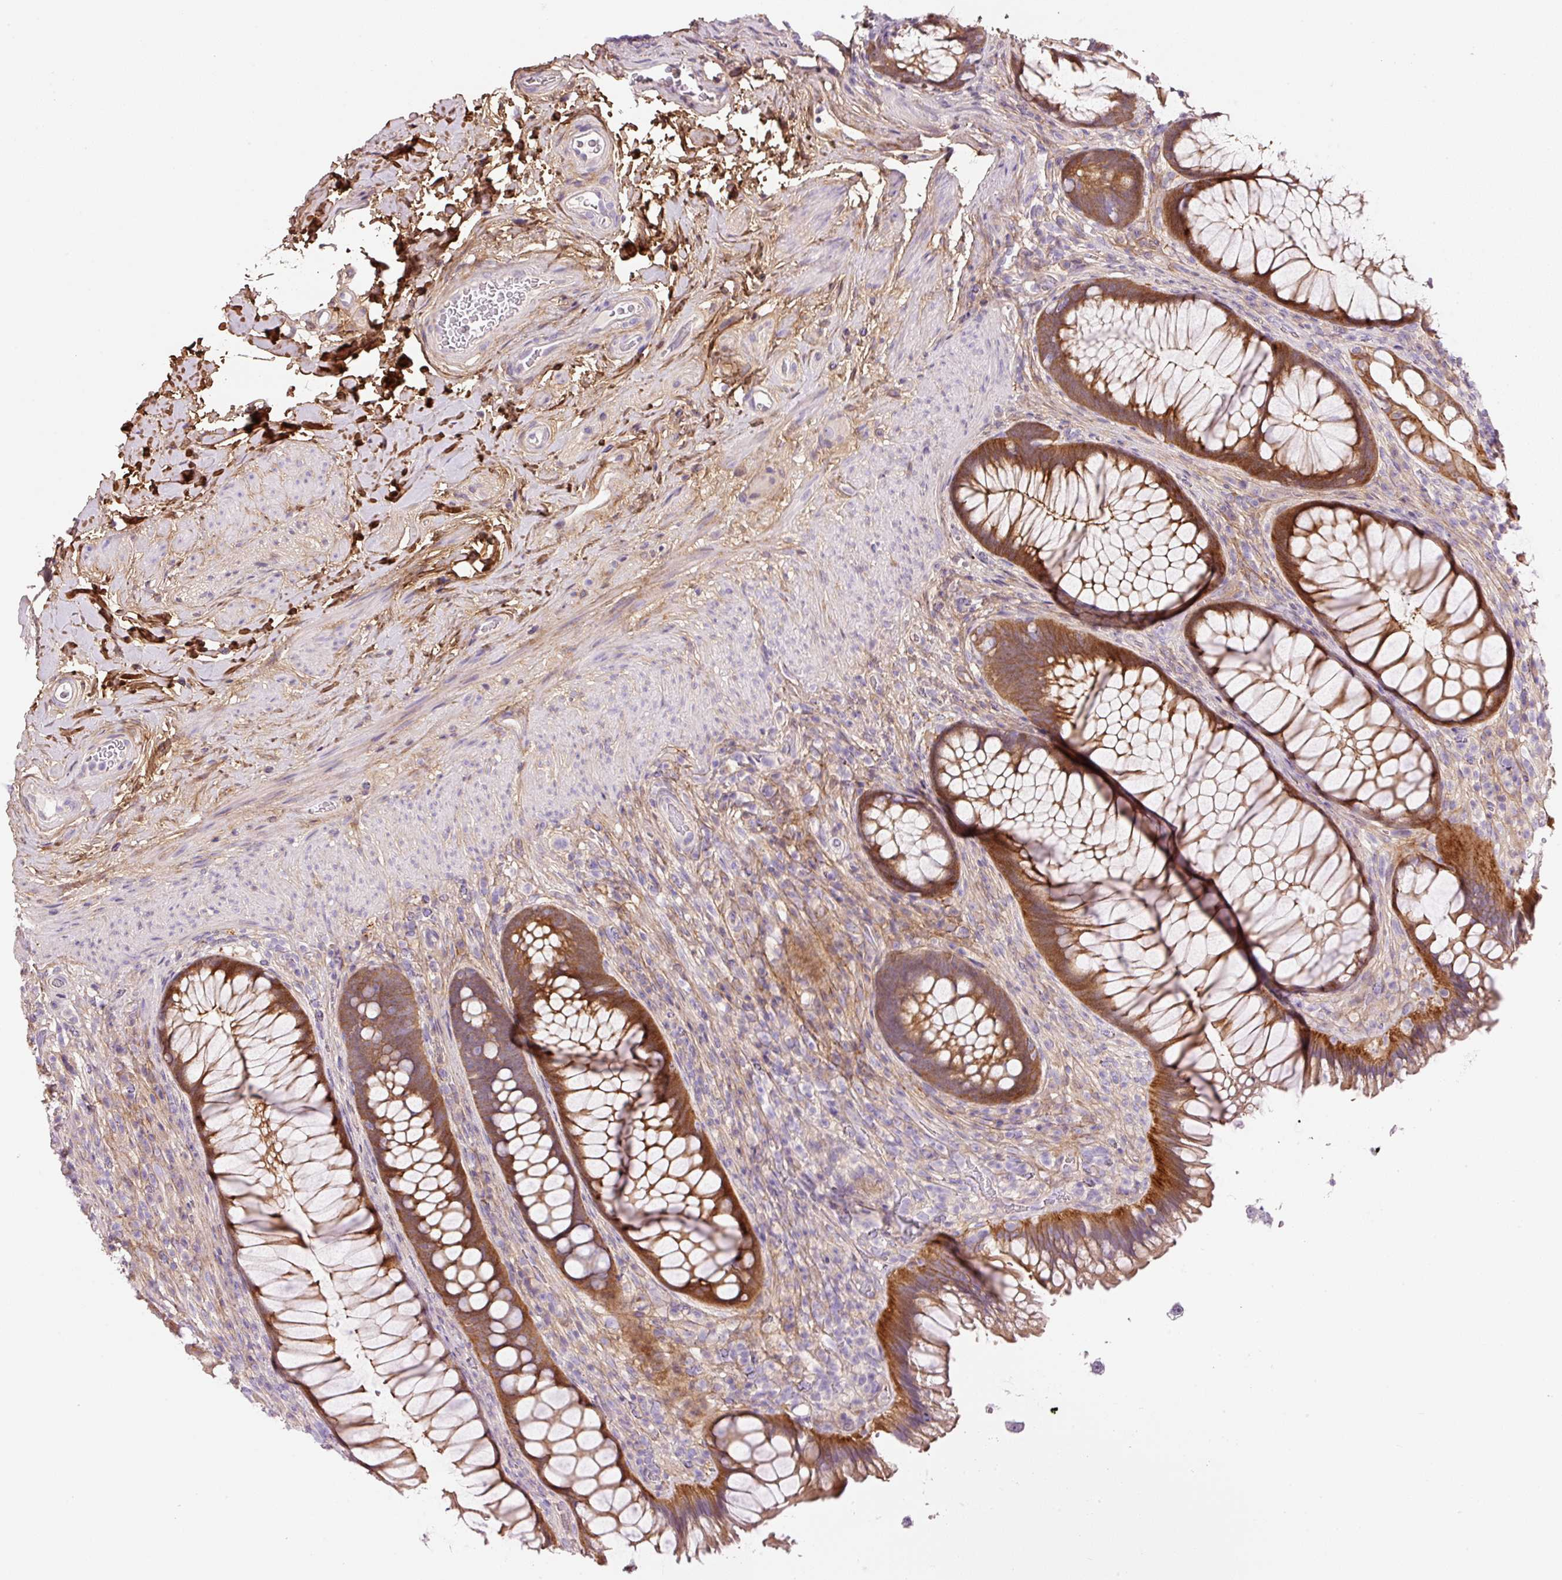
{"staining": {"intensity": "strong", "quantity": ">75%", "location": "cytoplasmic/membranous"}, "tissue": "rectum", "cell_type": "Glandular cells", "image_type": "normal", "snomed": [{"axis": "morphology", "description": "Normal tissue, NOS"}, {"axis": "topography", "description": "Rectum"}], "caption": "Immunohistochemistry of benign human rectum shows high levels of strong cytoplasmic/membranous staining in approximately >75% of glandular cells.", "gene": "SOS2", "patient": {"sex": "male", "age": 53}}